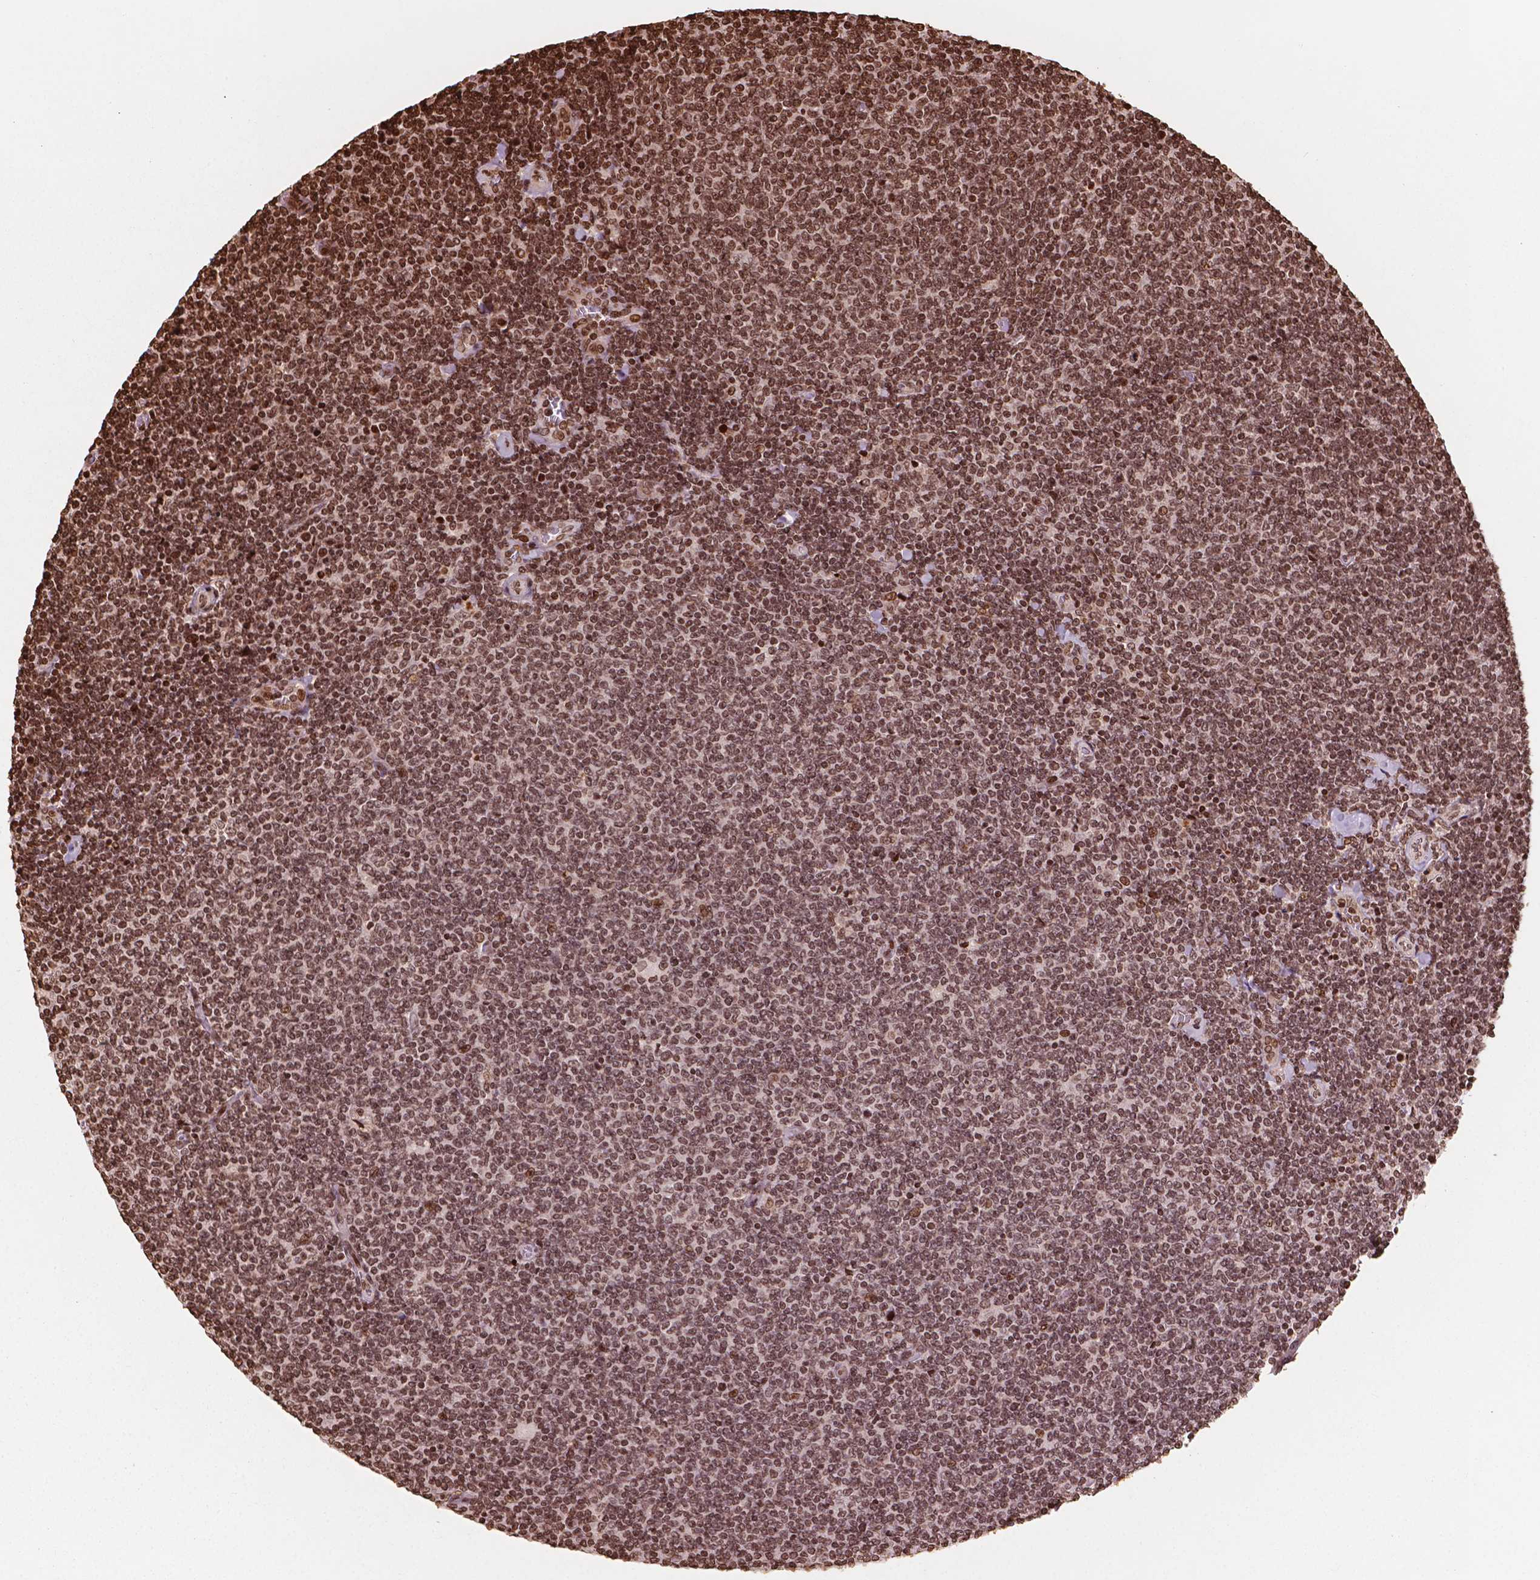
{"staining": {"intensity": "moderate", "quantity": ">75%", "location": "nuclear"}, "tissue": "lymphoma", "cell_type": "Tumor cells", "image_type": "cancer", "snomed": [{"axis": "morphology", "description": "Malignant lymphoma, non-Hodgkin's type, Low grade"}, {"axis": "topography", "description": "Lymph node"}], "caption": "The immunohistochemical stain labels moderate nuclear expression in tumor cells of low-grade malignant lymphoma, non-Hodgkin's type tissue.", "gene": "H3C7", "patient": {"sex": "male", "age": 52}}